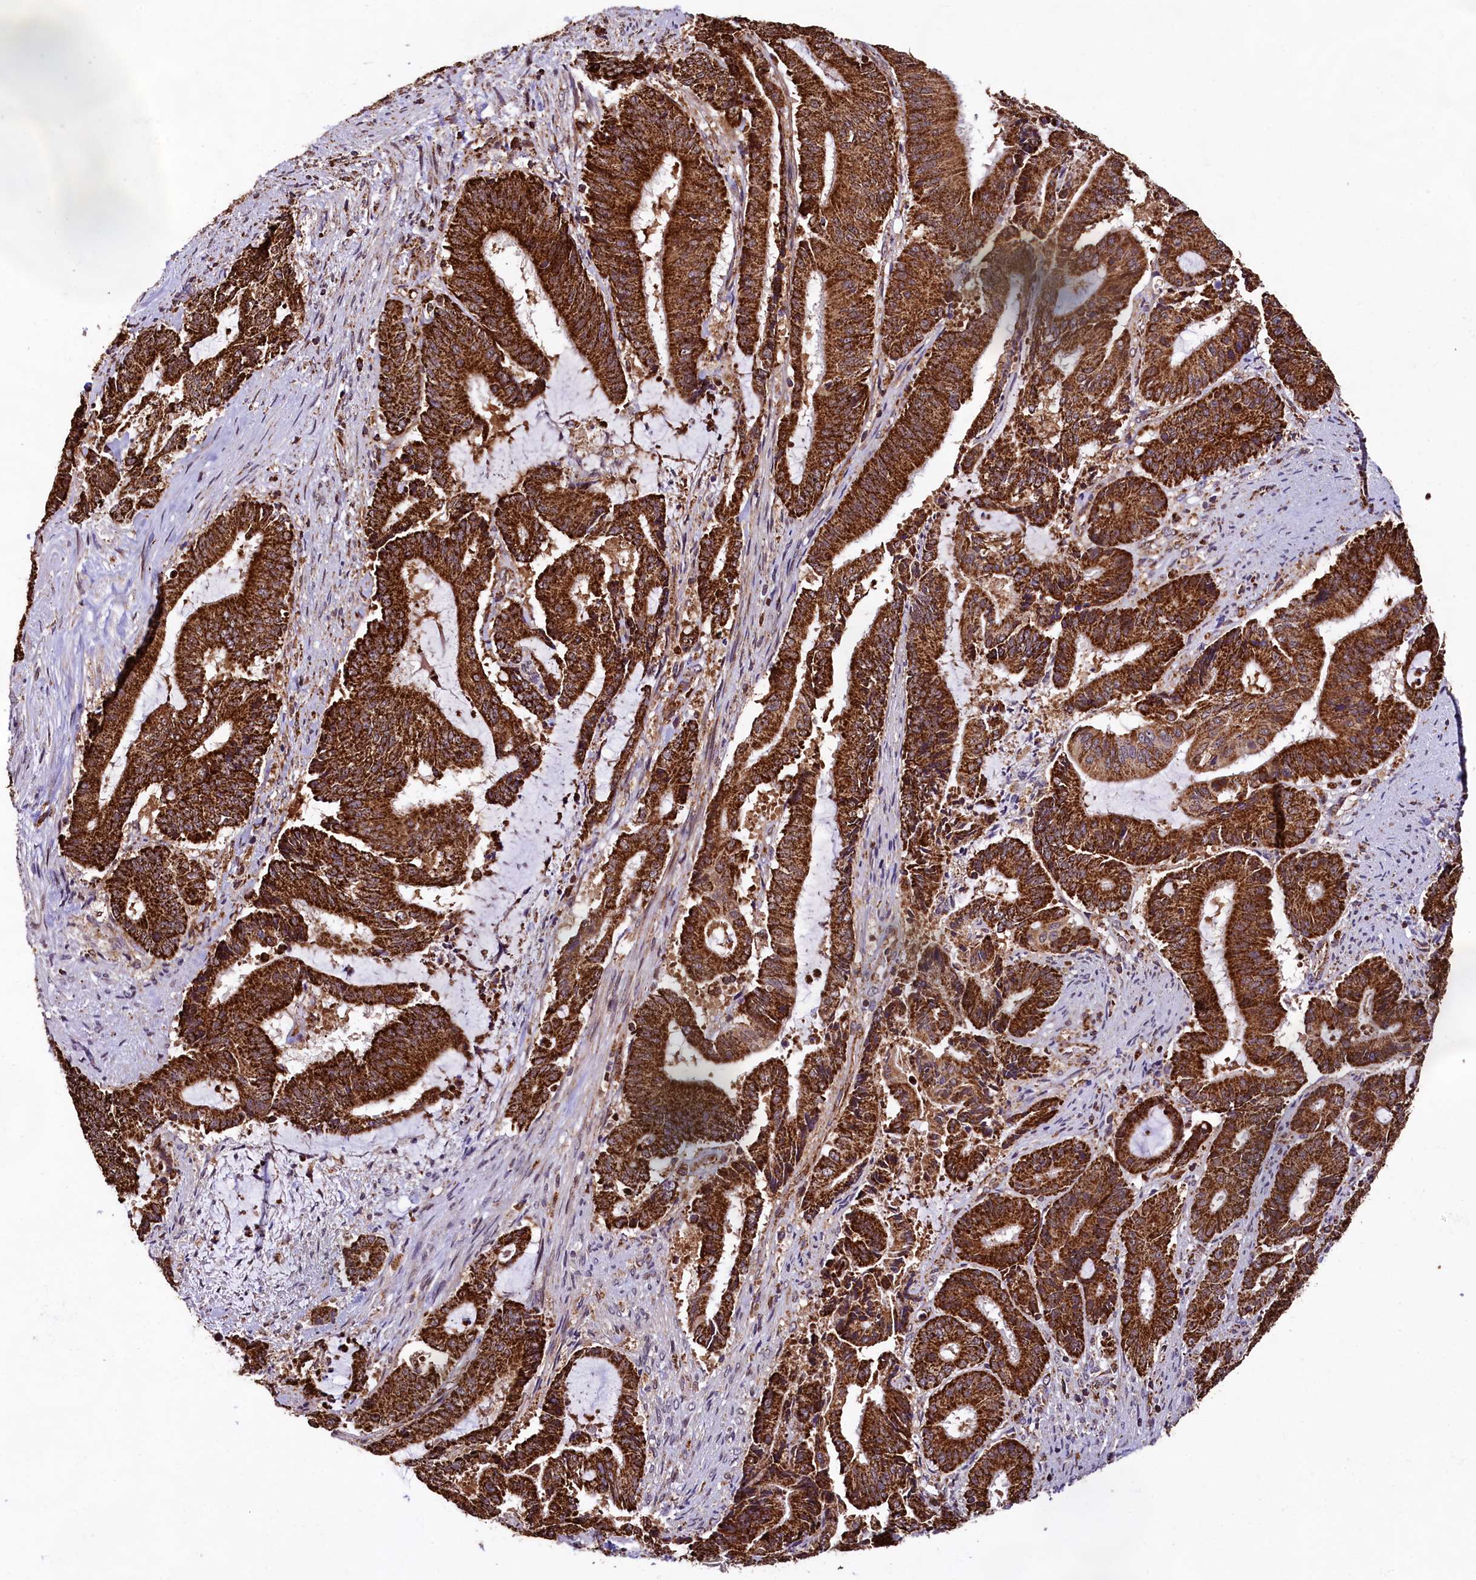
{"staining": {"intensity": "strong", "quantity": ">75%", "location": "cytoplasmic/membranous"}, "tissue": "liver cancer", "cell_type": "Tumor cells", "image_type": "cancer", "snomed": [{"axis": "morphology", "description": "Normal tissue, NOS"}, {"axis": "morphology", "description": "Cholangiocarcinoma"}, {"axis": "topography", "description": "Liver"}, {"axis": "topography", "description": "Peripheral nerve tissue"}], "caption": "Tumor cells exhibit high levels of strong cytoplasmic/membranous positivity in approximately >75% of cells in human liver cancer (cholangiocarcinoma).", "gene": "KLC2", "patient": {"sex": "female", "age": 73}}